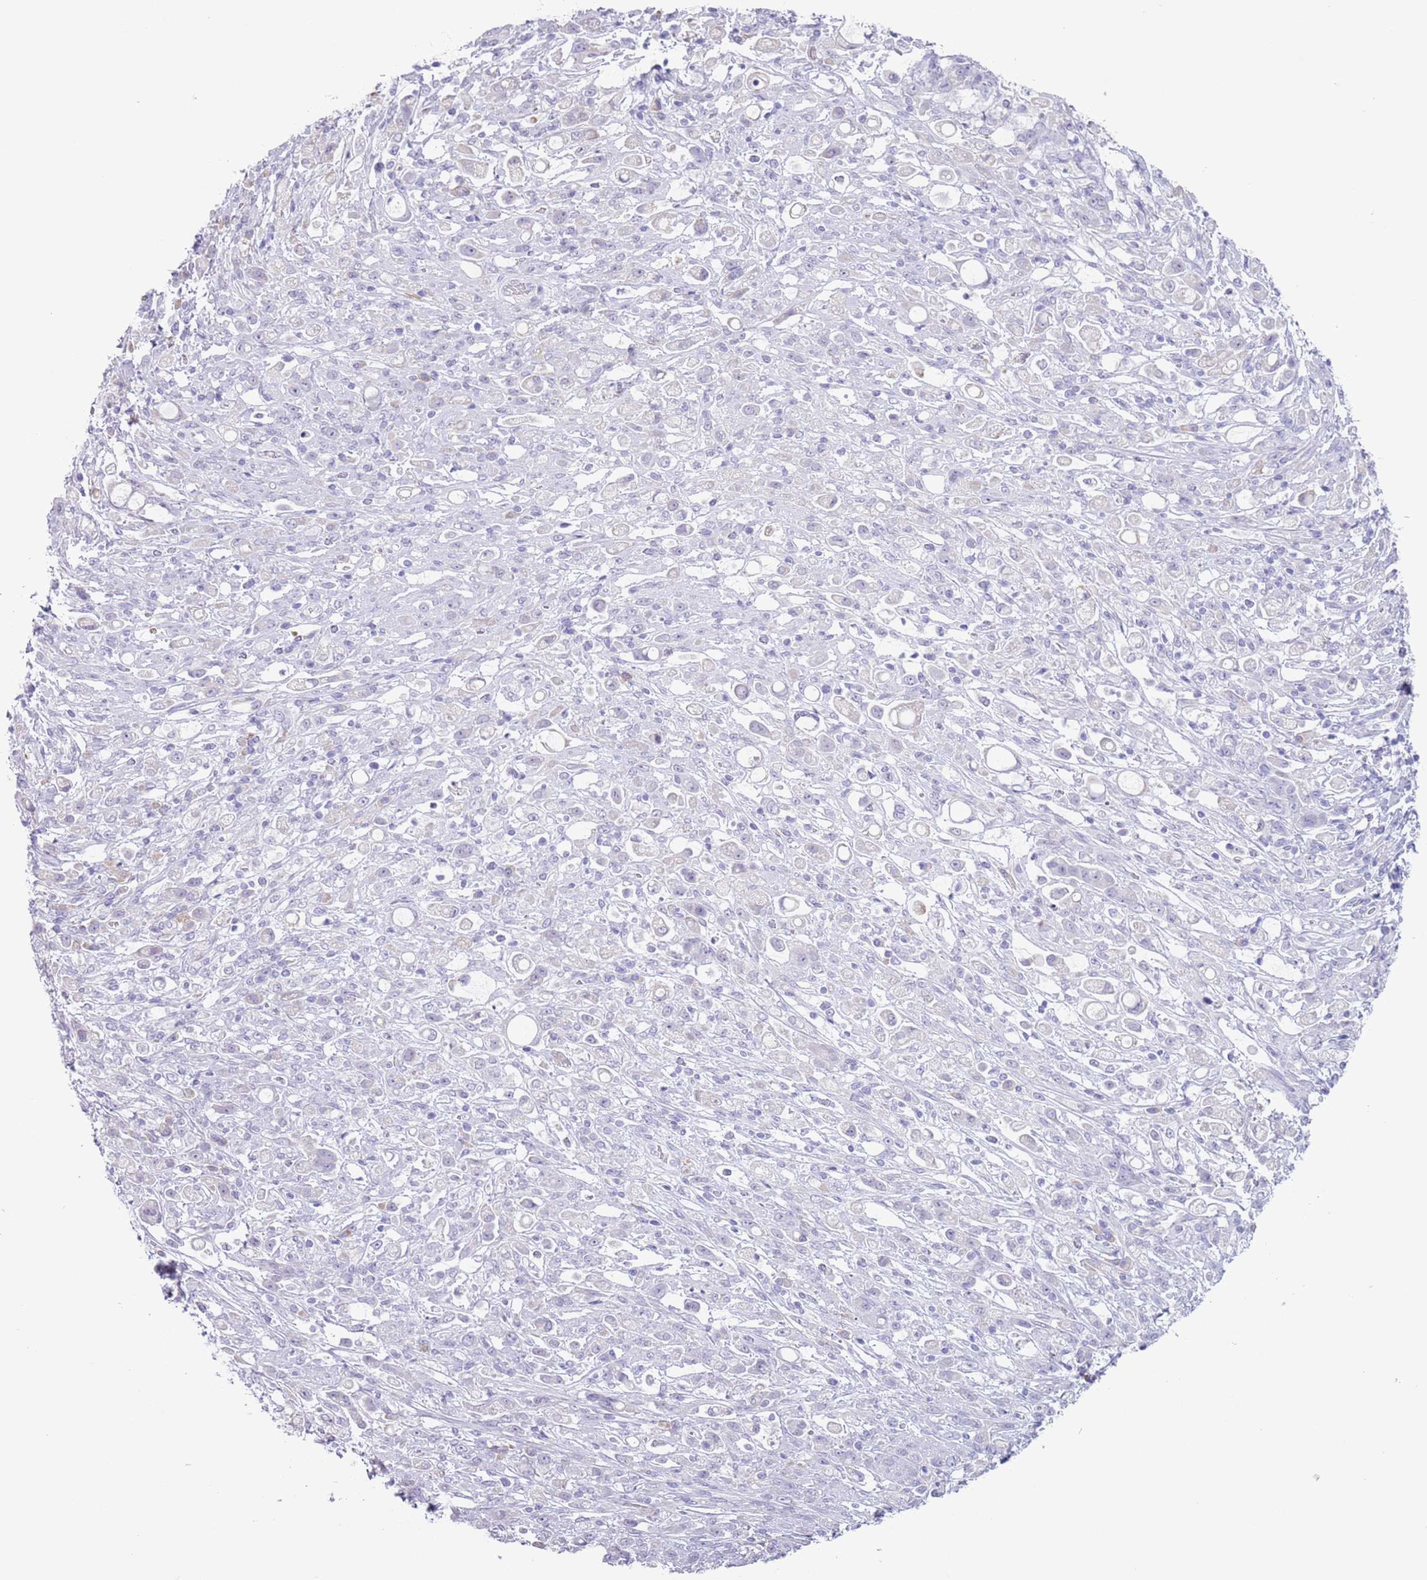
{"staining": {"intensity": "negative", "quantity": "none", "location": "none"}, "tissue": "stomach cancer", "cell_type": "Tumor cells", "image_type": "cancer", "snomed": [{"axis": "morphology", "description": "Adenocarcinoma, NOS"}, {"axis": "topography", "description": "Stomach"}], "caption": "Tumor cells show no significant protein expression in adenocarcinoma (stomach).", "gene": "HYOU1", "patient": {"sex": "female", "age": 60}}